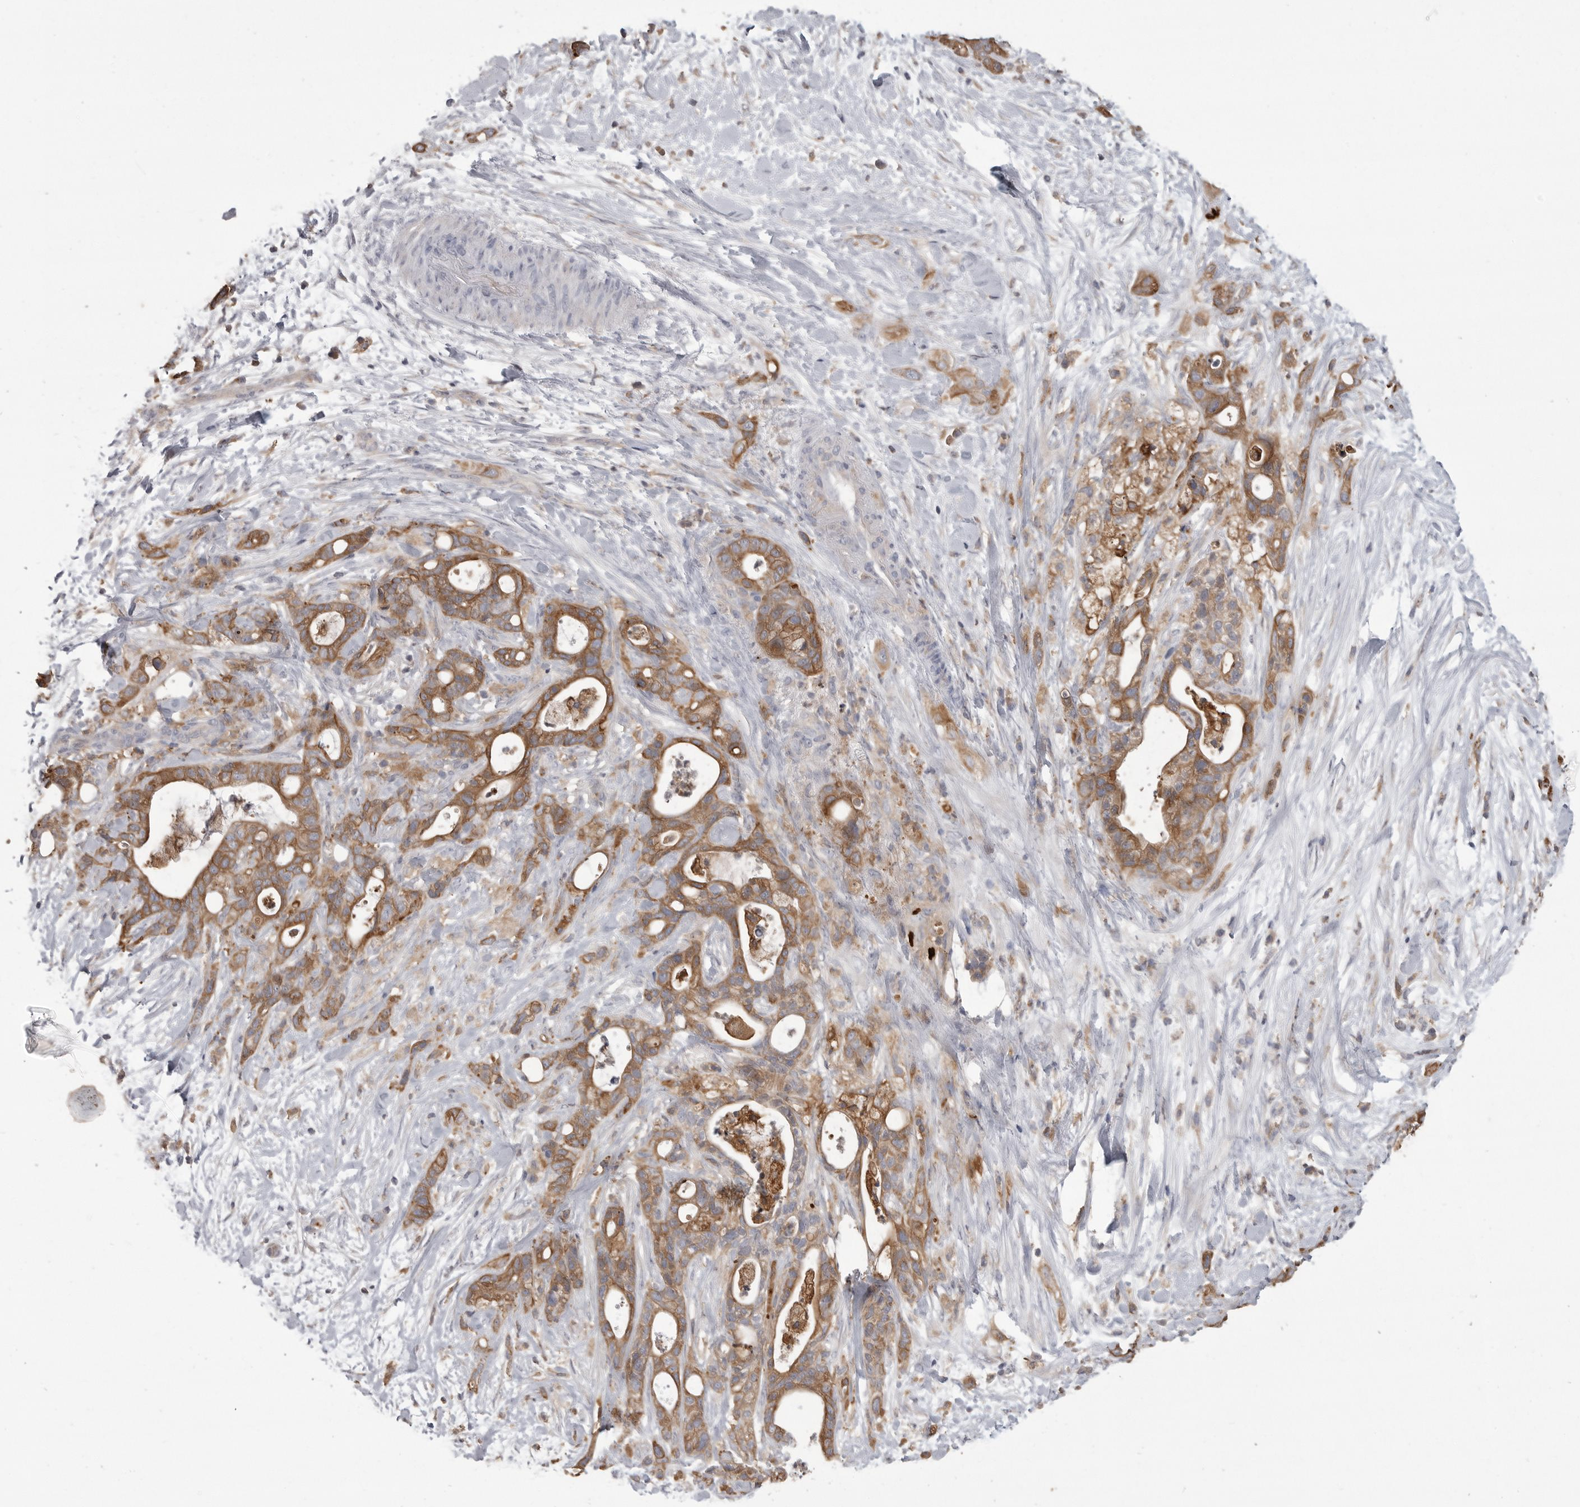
{"staining": {"intensity": "moderate", "quantity": ">75%", "location": "cytoplasmic/membranous"}, "tissue": "pancreatic cancer", "cell_type": "Tumor cells", "image_type": "cancer", "snomed": [{"axis": "morphology", "description": "Adenocarcinoma, NOS"}, {"axis": "topography", "description": "Pancreas"}], "caption": "Tumor cells demonstrate medium levels of moderate cytoplasmic/membranous staining in approximately >75% of cells in human pancreatic cancer.", "gene": "CMTM6", "patient": {"sex": "male", "age": 58}}